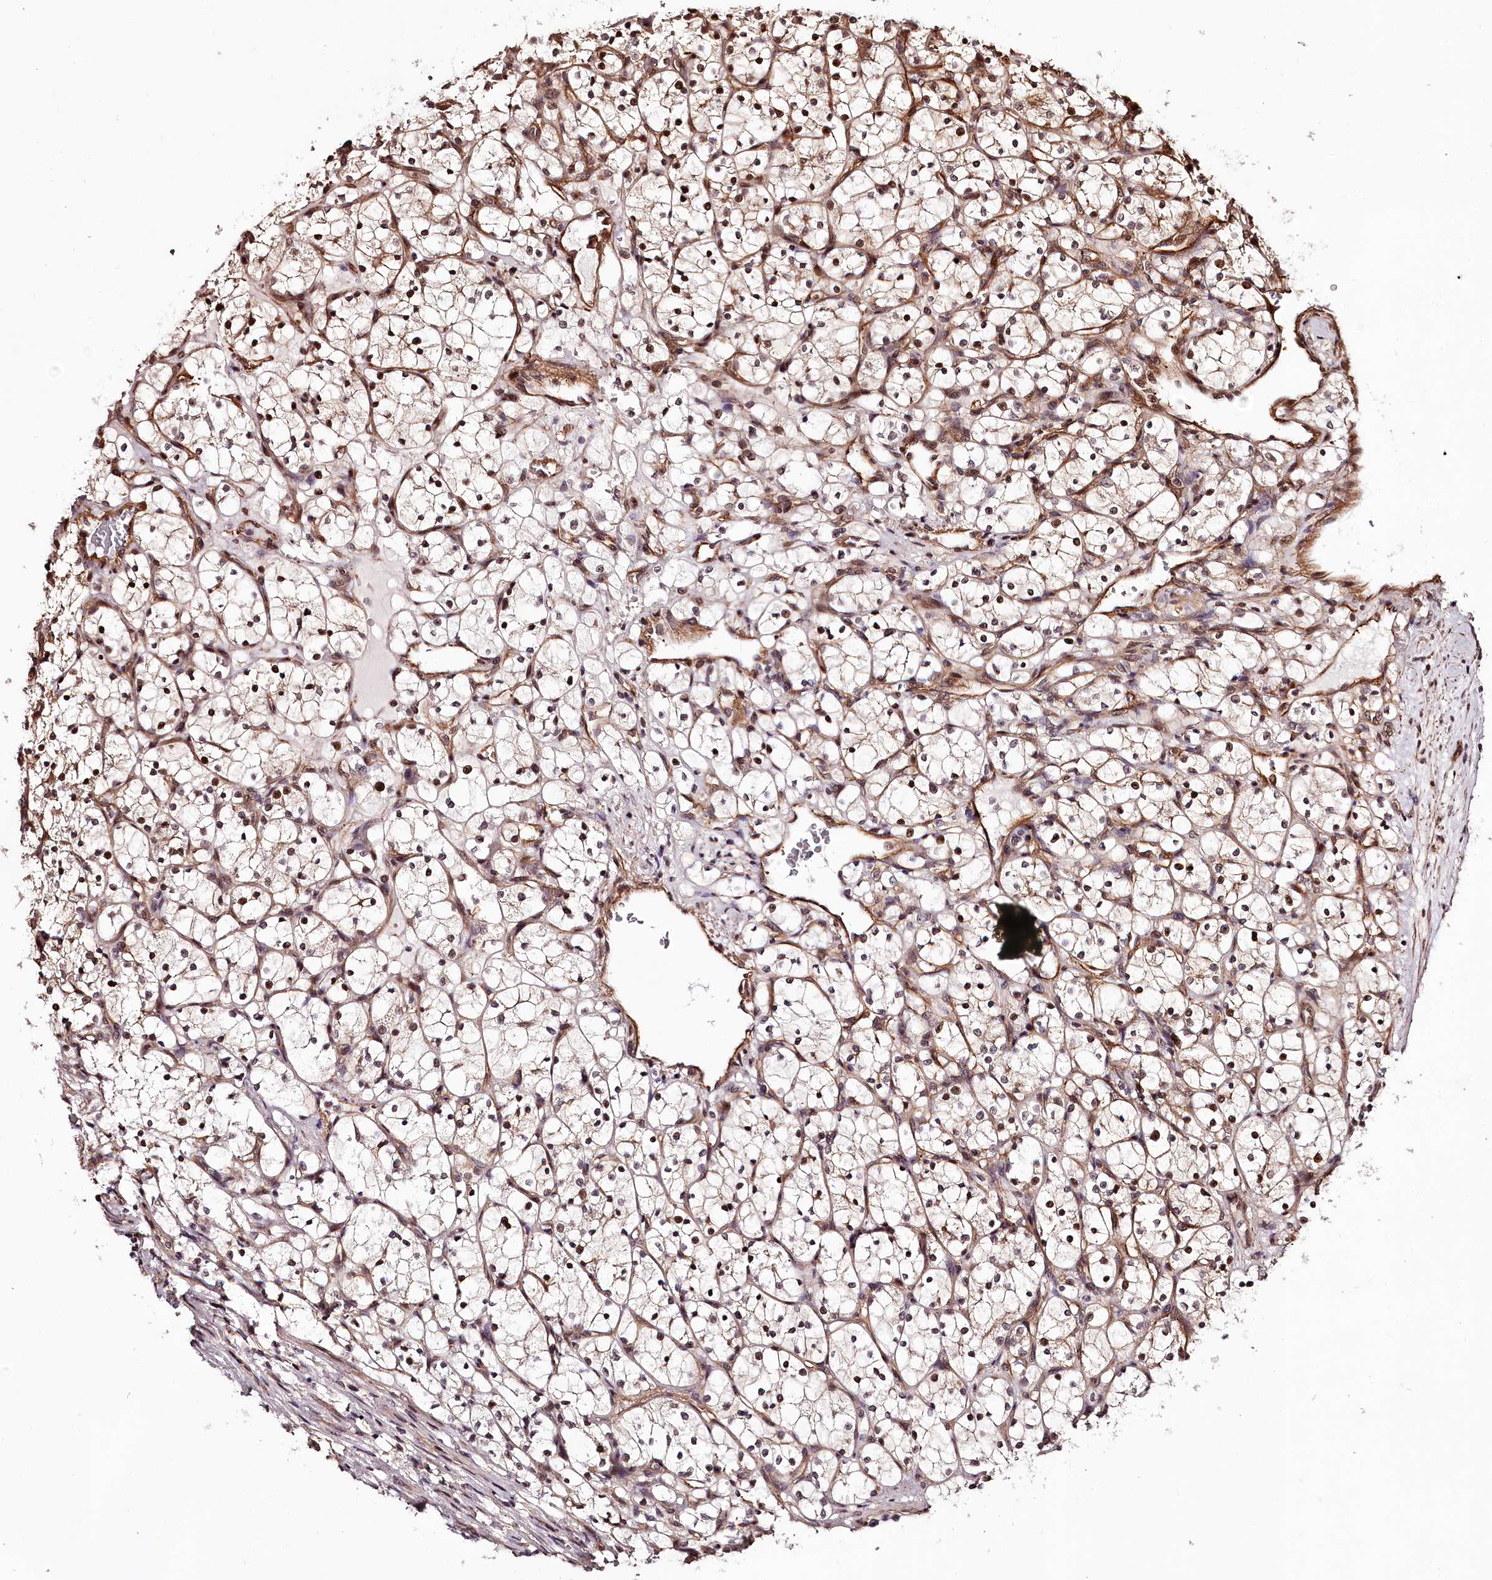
{"staining": {"intensity": "moderate", "quantity": ">75%", "location": "cytoplasmic/membranous,nuclear"}, "tissue": "renal cancer", "cell_type": "Tumor cells", "image_type": "cancer", "snomed": [{"axis": "morphology", "description": "Adenocarcinoma, NOS"}, {"axis": "topography", "description": "Kidney"}], "caption": "A histopathology image of human adenocarcinoma (renal) stained for a protein exhibits moderate cytoplasmic/membranous and nuclear brown staining in tumor cells. (DAB (3,3'-diaminobenzidine) IHC with brightfield microscopy, high magnification).", "gene": "TTC33", "patient": {"sex": "female", "age": 69}}